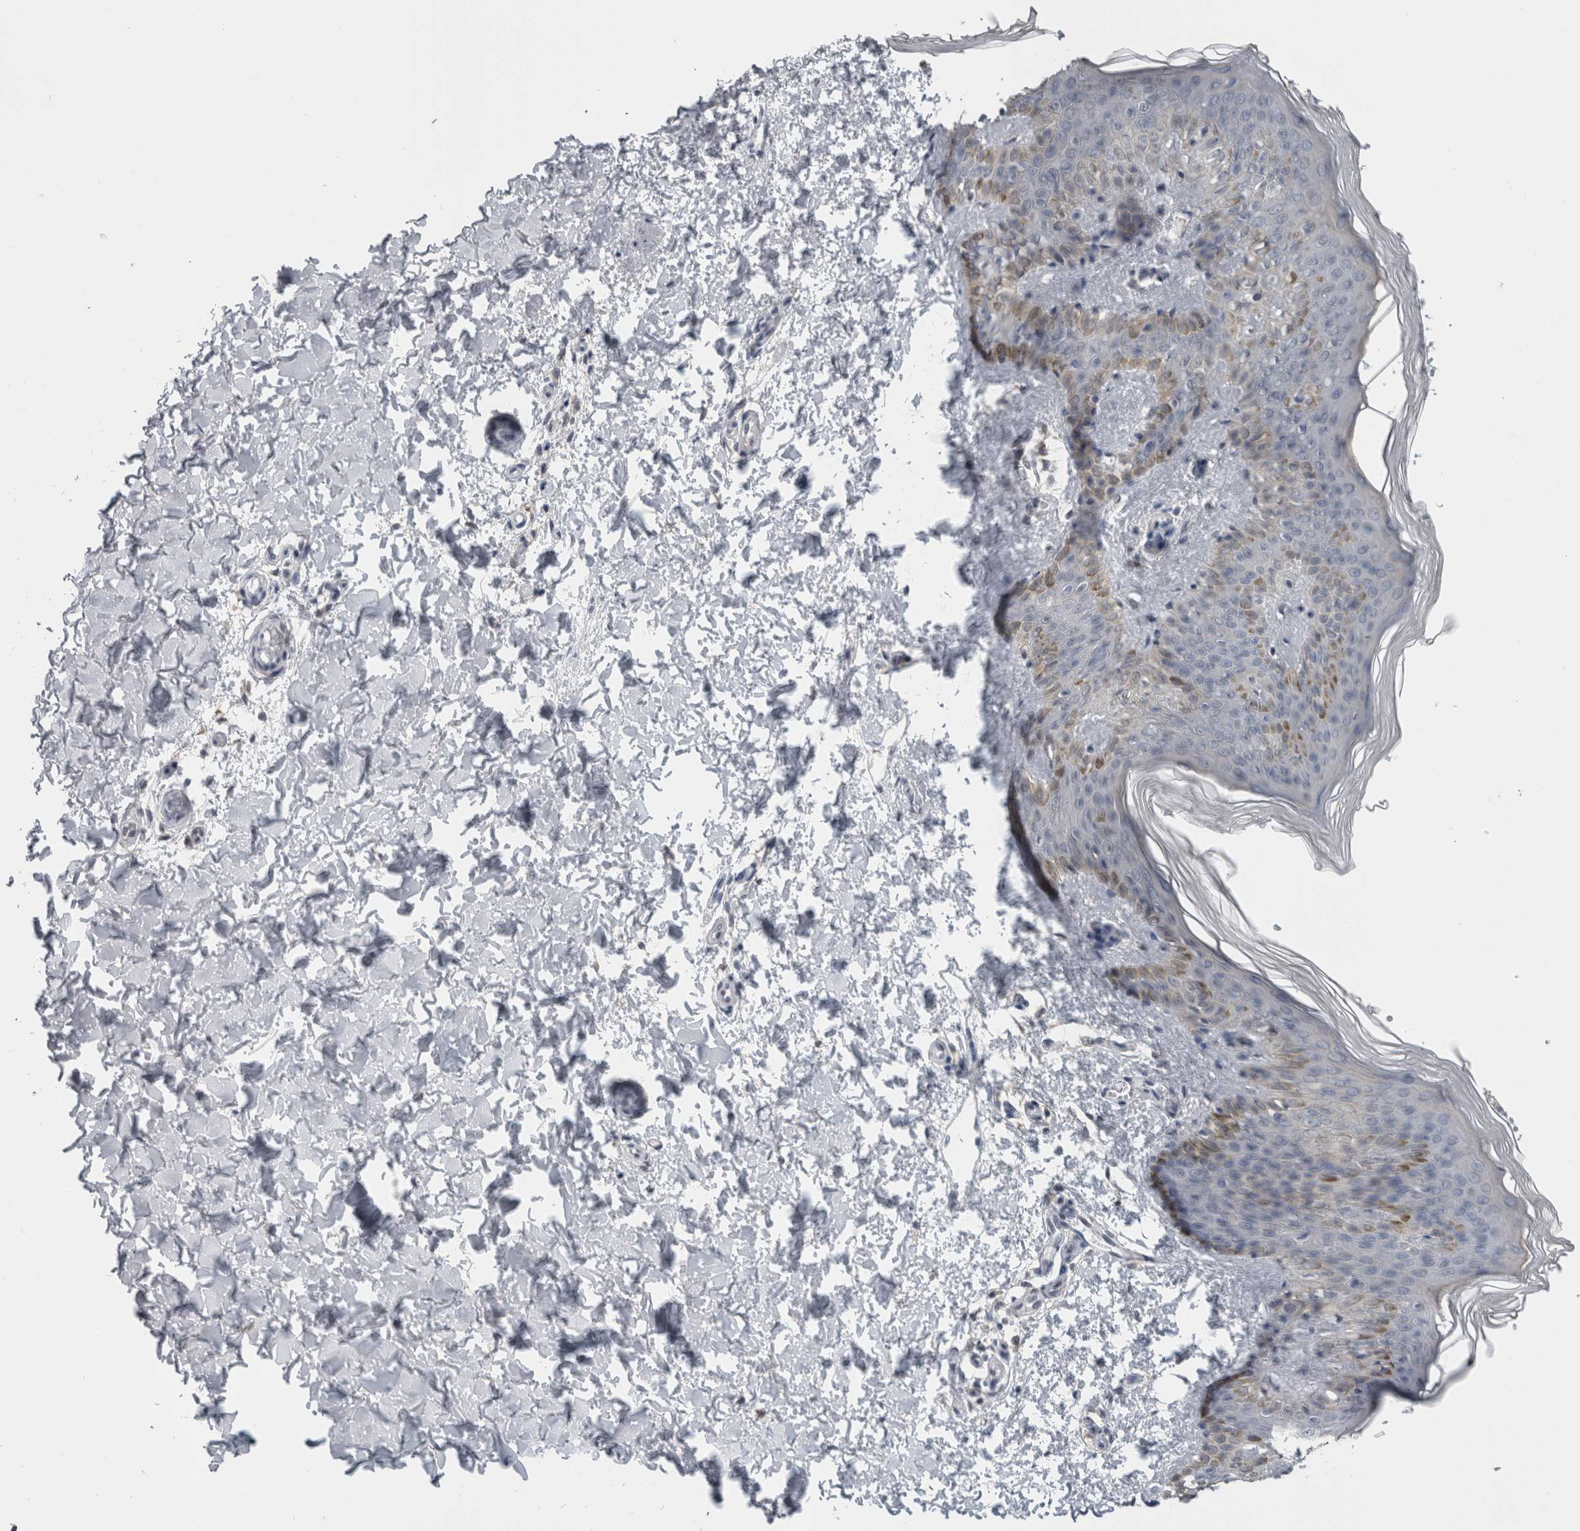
{"staining": {"intensity": "negative", "quantity": "none", "location": "none"}, "tissue": "skin", "cell_type": "Fibroblasts", "image_type": "normal", "snomed": [{"axis": "morphology", "description": "Normal tissue, NOS"}, {"axis": "morphology", "description": "Neoplasm, benign, NOS"}, {"axis": "topography", "description": "Skin"}, {"axis": "topography", "description": "Soft tissue"}], "caption": "Immunohistochemical staining of normal human skin shows no significant positivity in fibroblasts.", "gene": "ACSF2", "patient": {"sex": "male", "age": 26}}